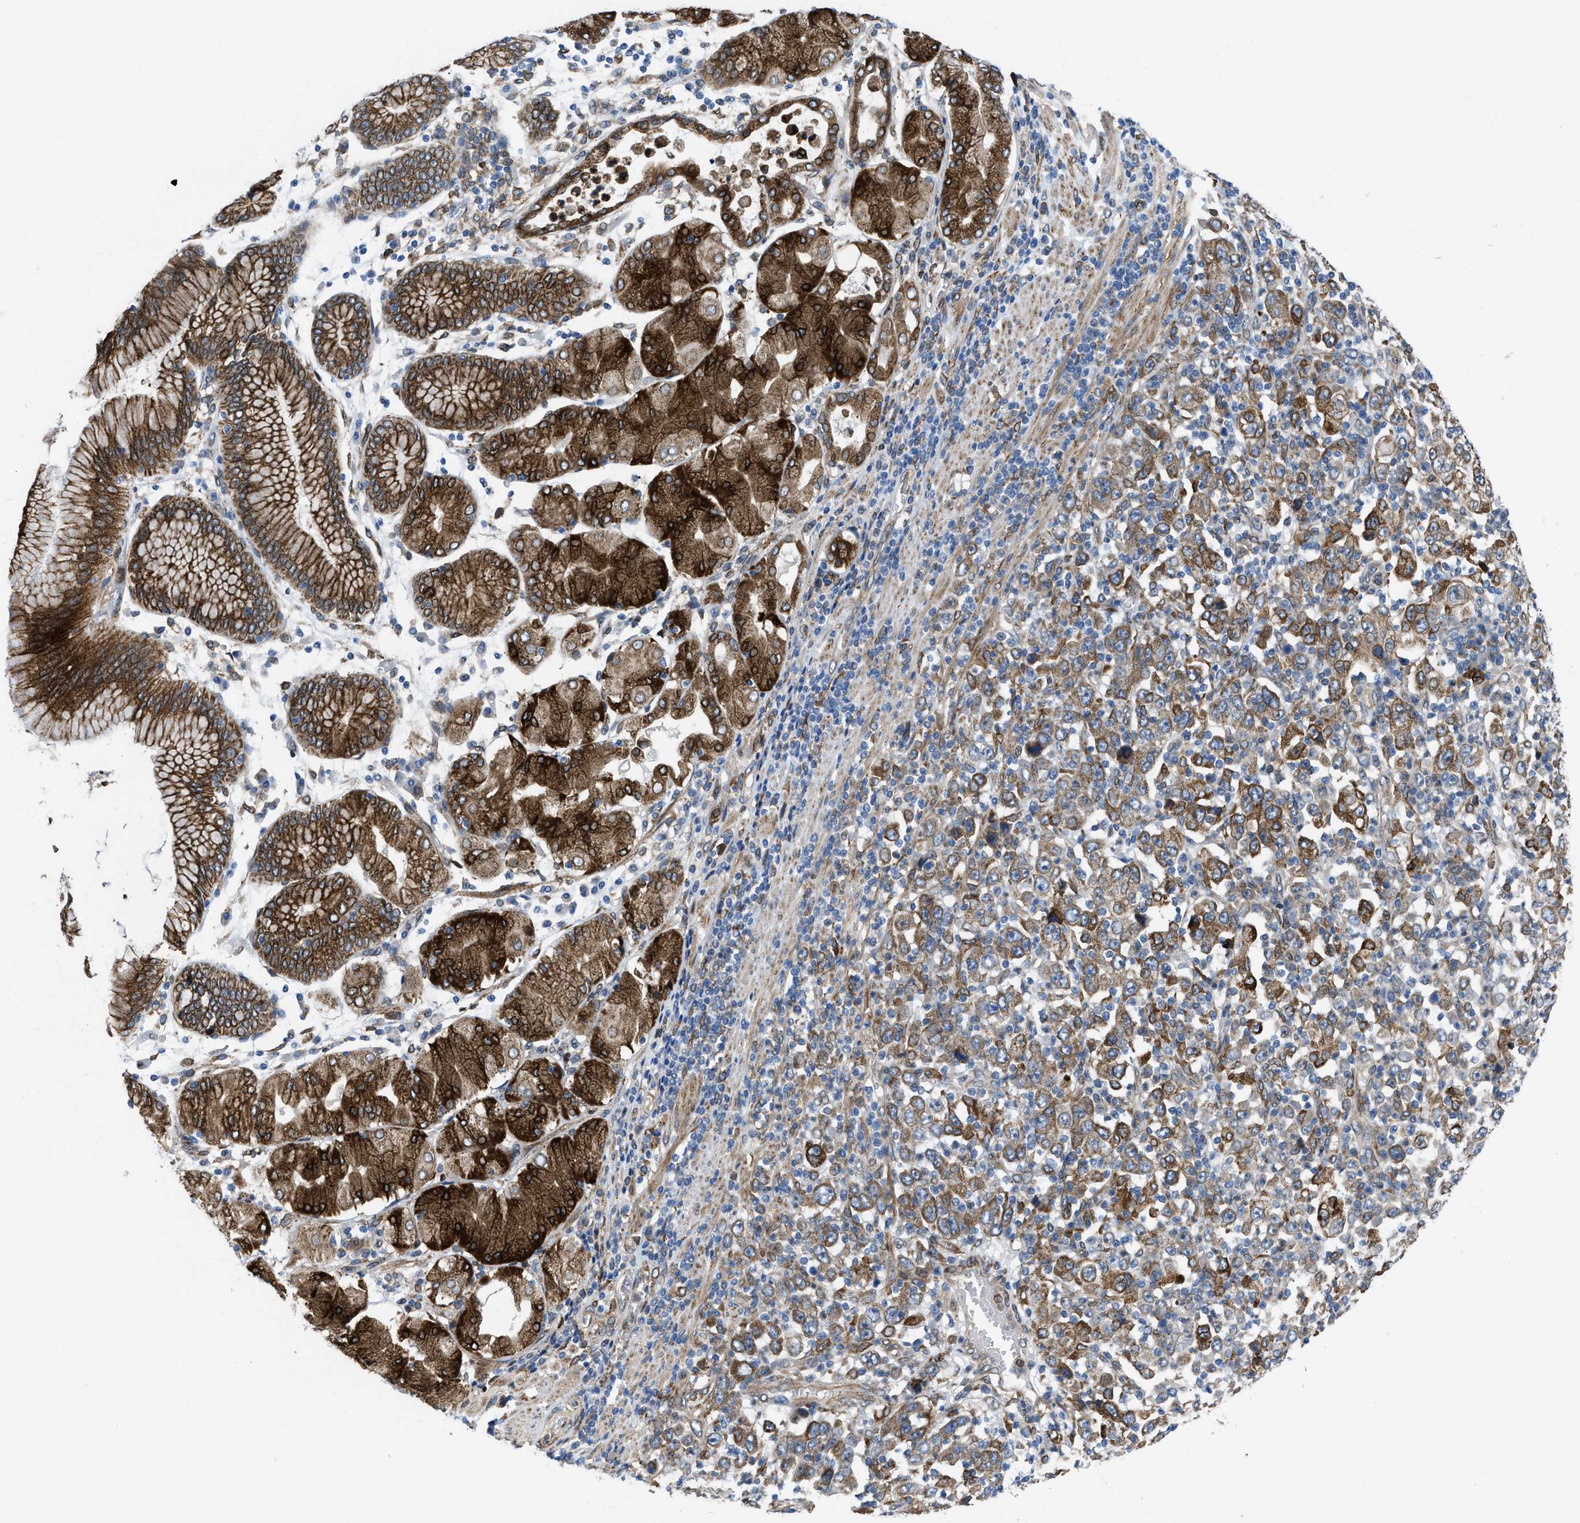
{"staining": {"intensity": "moderate", "quantity": ">75%", "location": "cytoplasmic/membranous"}, "tissue": "stomach cancer", "cell_type": "Tumor cells", "image_type": "cancer", "snomed": [{"axis": "morphology", "description": "Normal tissue, NOS"}, {"axis": "morphology", "description": "Adenocarcinoma, NOS"}, {"axis": "topography", "description": "Stomach, upper"}, {"axis": "topography", "description": "Stomach"}], "caption": "This photomicrograph displays immunohistochemistry (IHC) staining of human stomach cancer (adenocarcinoma), with medium moderate cytoplasmic/membranous staining in approximately >75% of tumor cells.", "gene": "ERLIN2", "patient": {"sex": "male", "age": 59}}